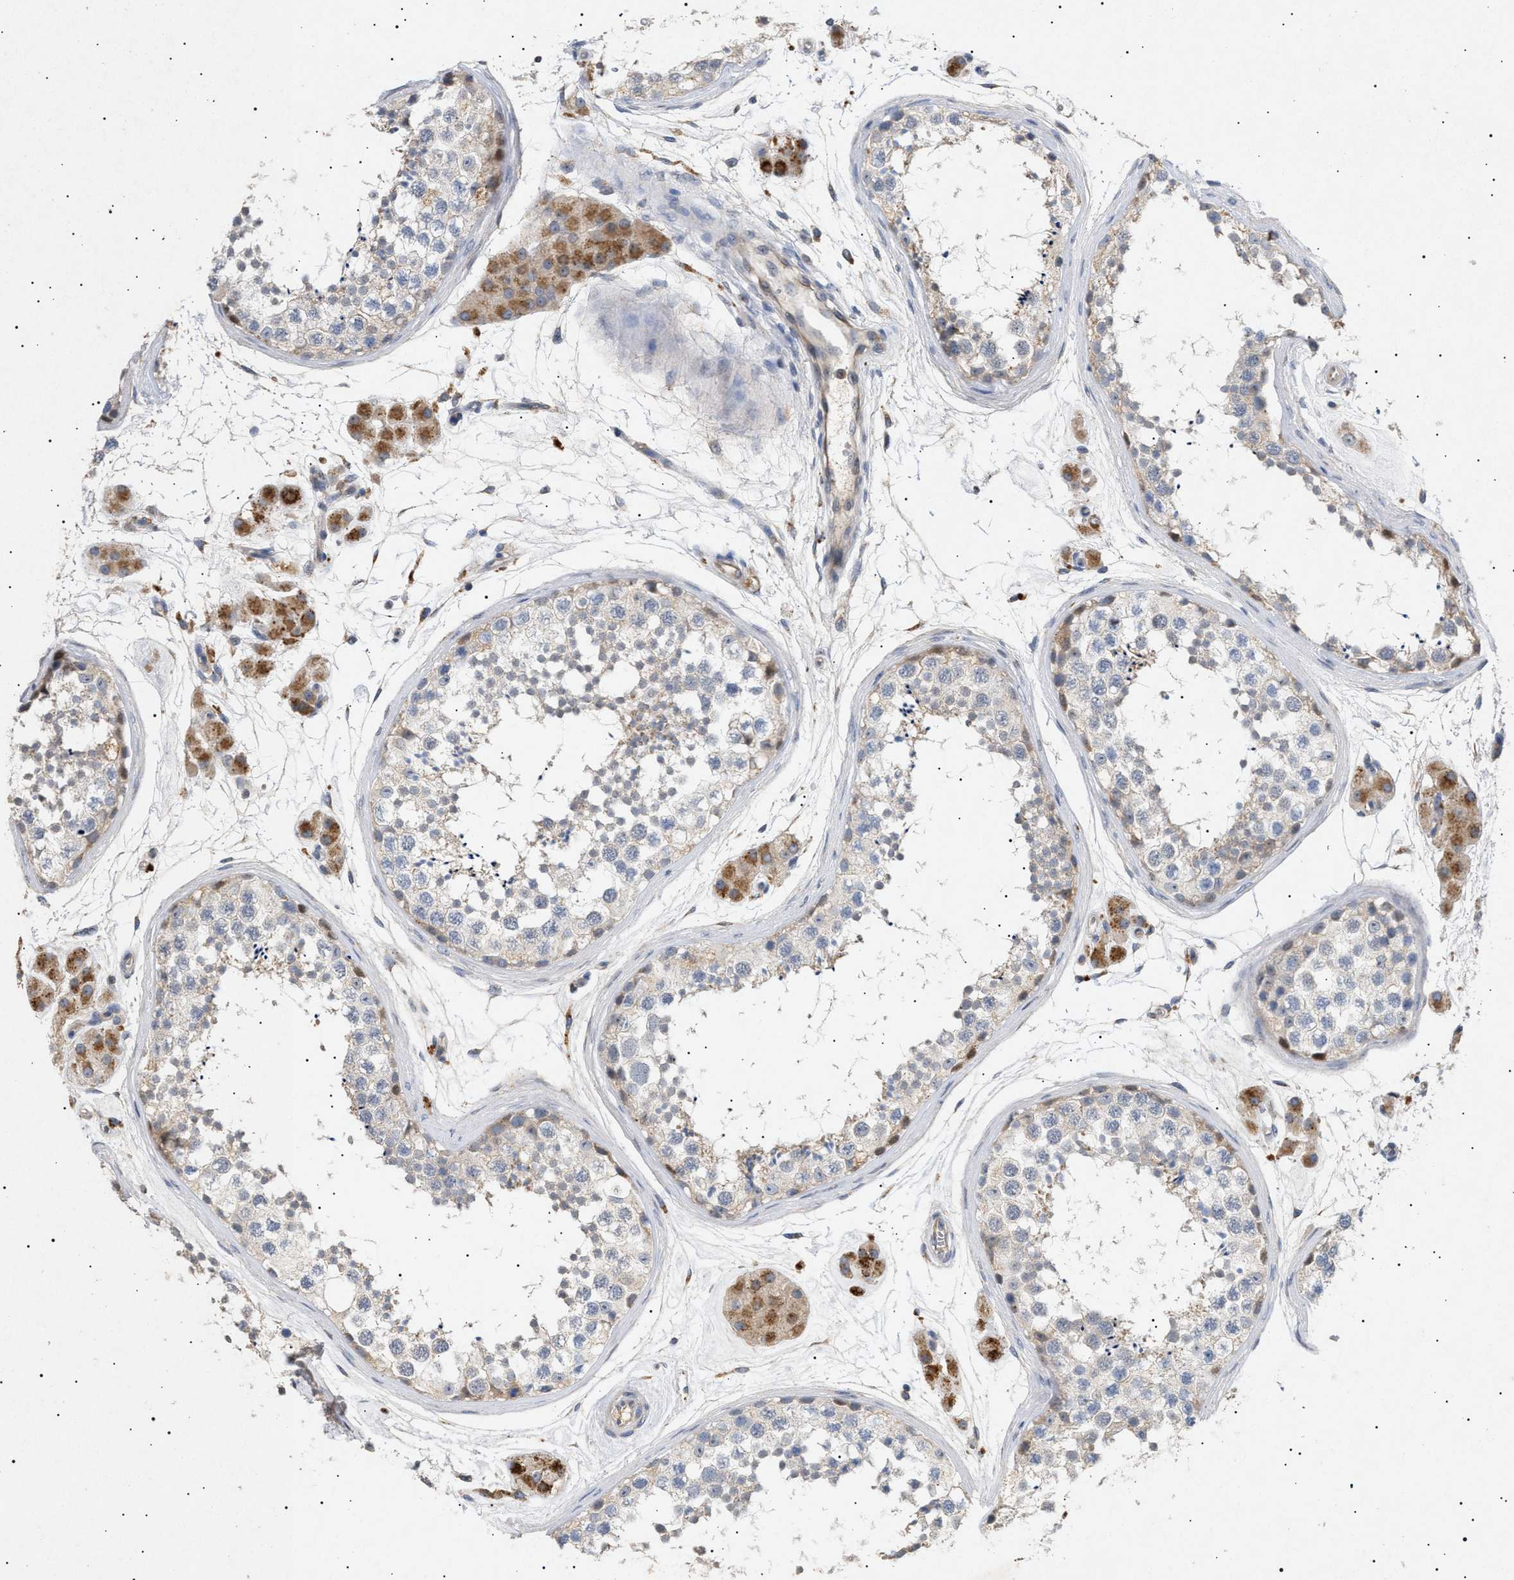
{"staining": {"intensity": "weak", "quantity": "<25%", "location": "cytoplasmic/membranous"}, "tissue": "testis", "cell_type": "Cells in seminiferous ducts", "image_type": "normal", "snomed": [{"axis": "morphology", "description": "Normal tissue, NOS"}, {"axis": "topography", "description": "Testis"}], "caption": "The IHC histopathology image has no significant expression in cells in seminiferous ducts of testis. (Immunohistochemistry (ihc), brightfield microscopy, high magnification).", "gene": "SIRT5", "patient": {"sex": "male", "age": 56}}